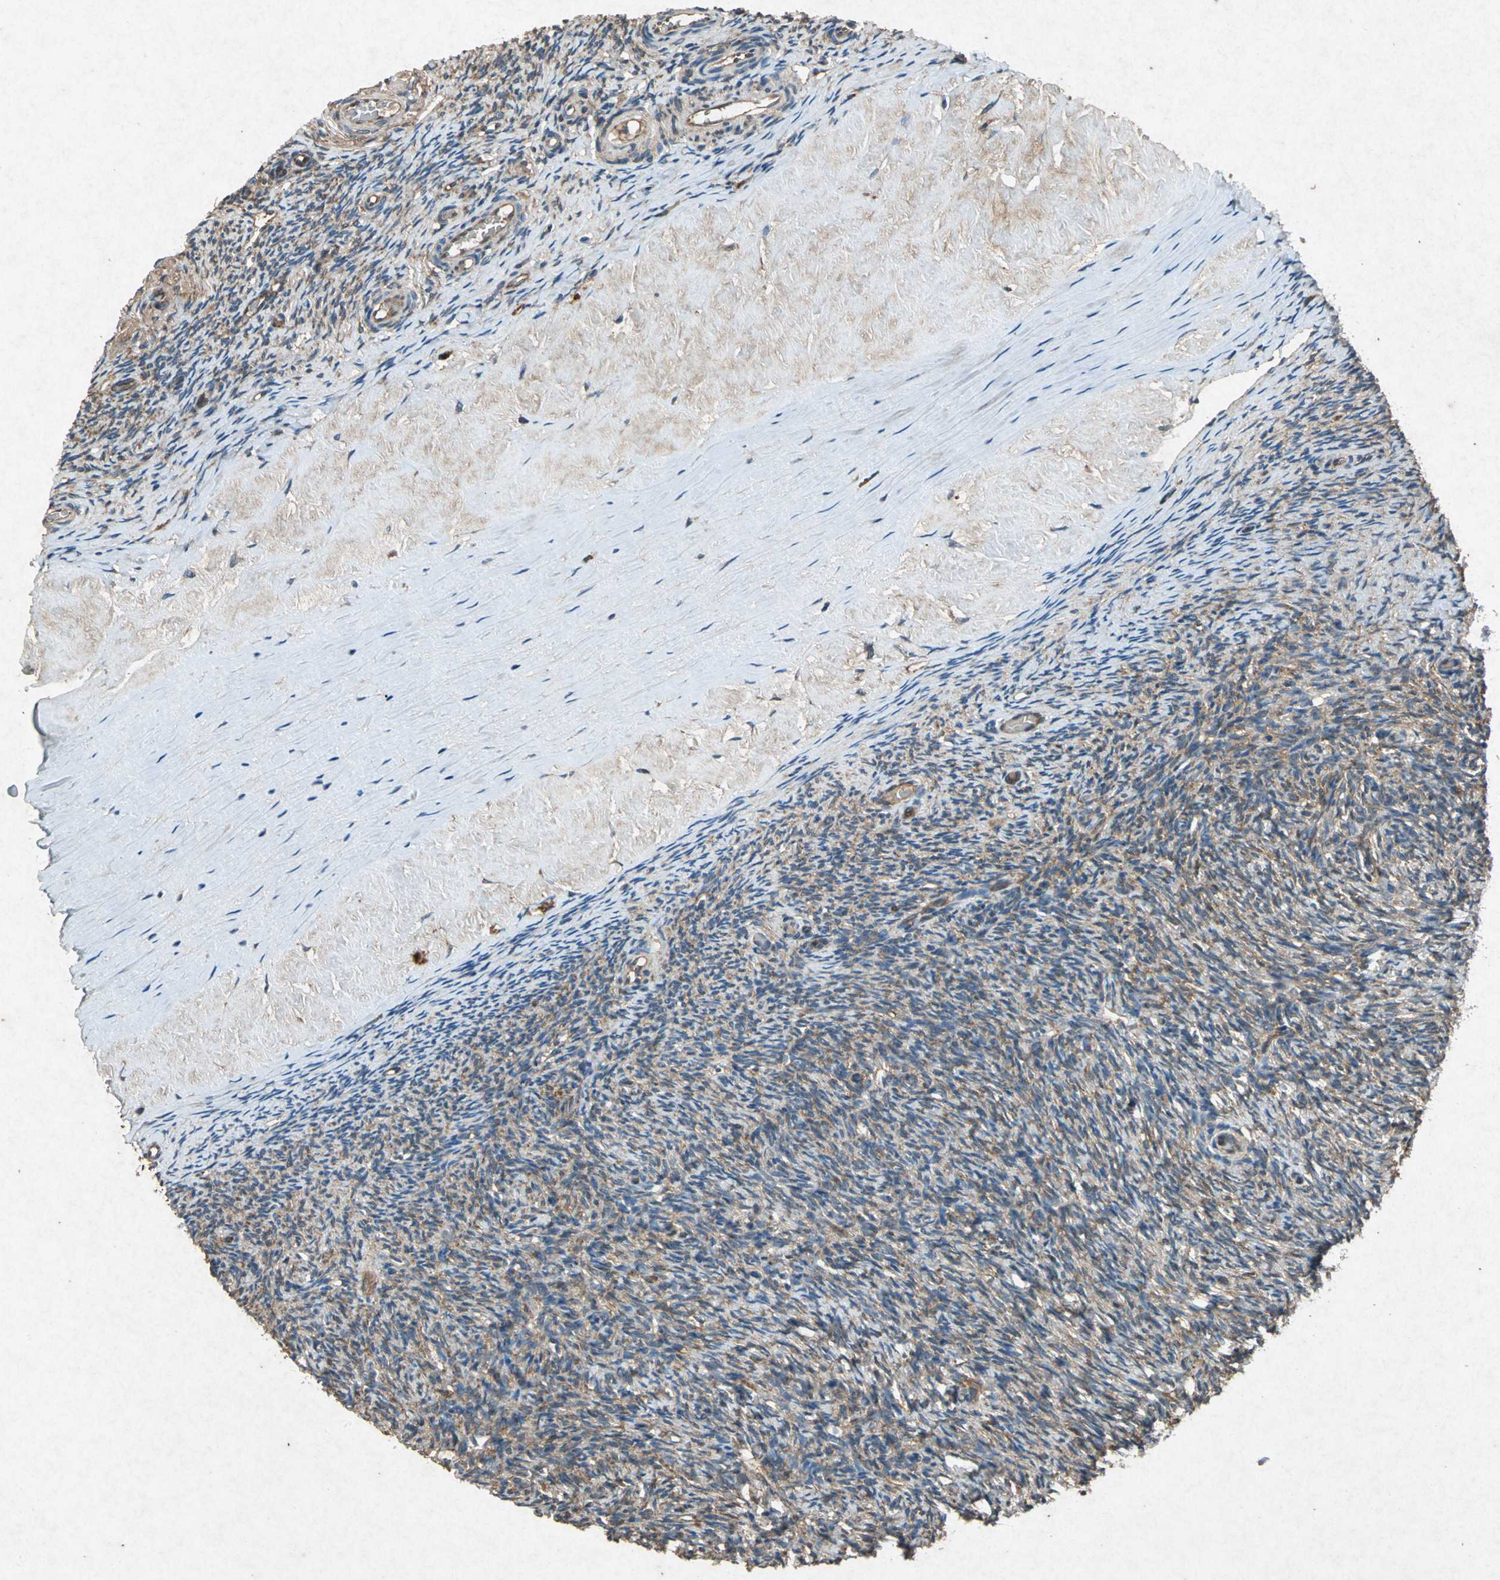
{"staining": {"intensity": "moderate", "quantity": ">75%", "location": "cytoplasmic/membranous"}, "tissue": "ovary", "cell_type": "Ovarian stroma cells", "image_type": "normal", "snomed": [{"axis": "morphology", "description": "Normal tissue, NOS"}, {"axis": "topography", "description": "Ovary"}], "caption": "Immunohistochemistry photomicrograph of normal human ovary stained for a protein (brown), which reveals medium levels of moderate cytoplasmic/membranous expression in approximately >75% of ovarian stroma cells.", "gene": "HSP90AB1", "patient": {"sex": "female", "age": 60}}